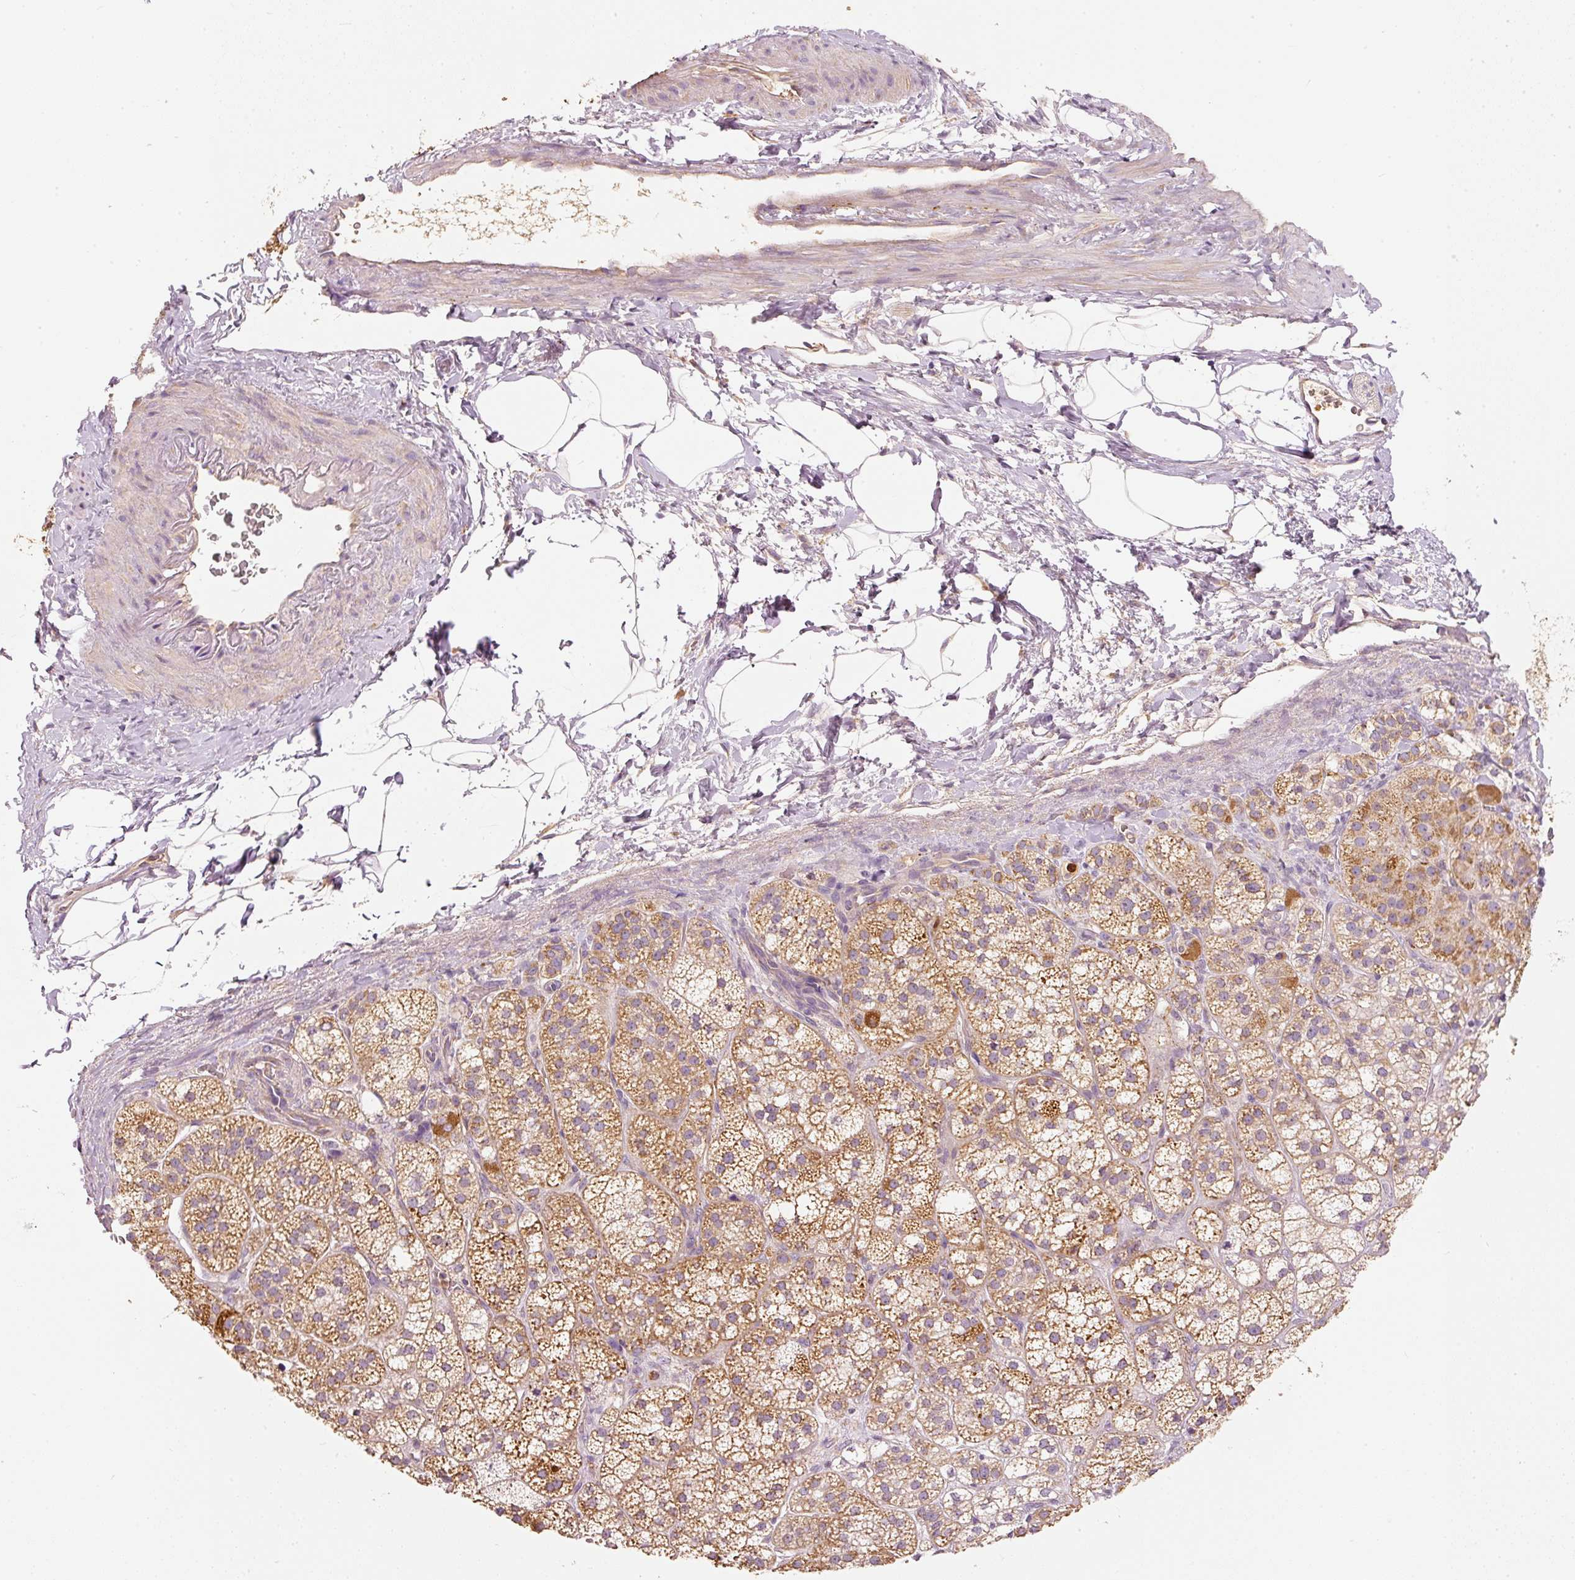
{"staining": {"intensity": "strong", "quantity": ">75%", "location": "cytoplasmic/membranous"}, "tissue": "adrenal gland", "cell_type": "Glandular cells", "image_type": "normal", "snomed": [{"axis": "morphology", "description": "Normal tissue, NOS"}, {"axis": "topography", "description": "Adrenal gland"}], "caption": "Immunohistochemistry of normal human adrenal gland demonstrates high levels of strong cytoplasmic/membranous staining in approximately >75% of glandular cells.", "gene": "PSENEN", "patient": {"sex": "female", "age": 60}}